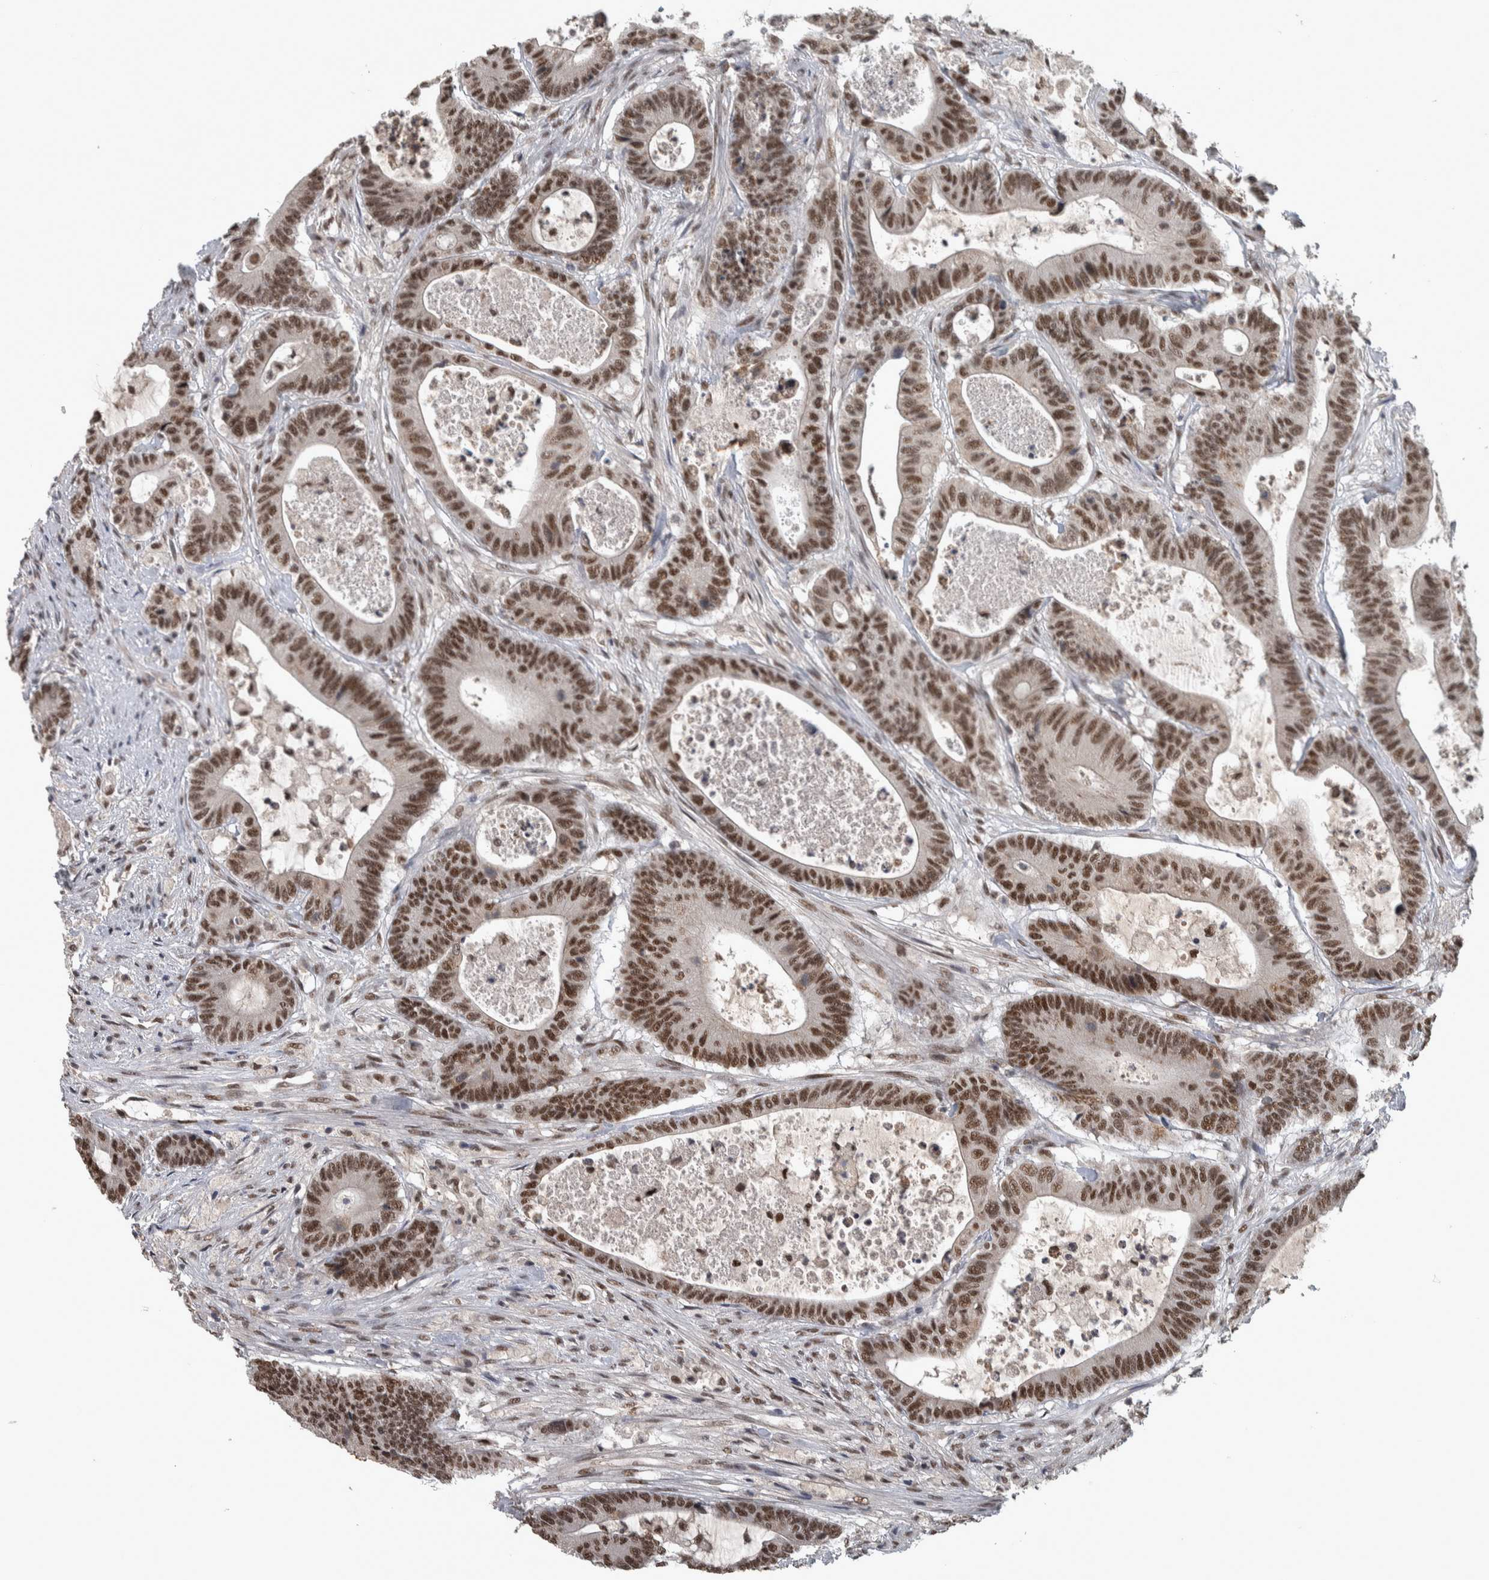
{"staining": {"intensity": "strong", "quantity": ">75%", "location": "nuclear"}, "tissue": "colorectal cancer", "cell_type": "Tumor cells", "image_type": "cancer", "snomed": [{"axis": "morphology", "description": "Adenocarcinoma, NOS"}, {"axis": "topography", "description": "Colon"}], "caption": "Adenocarcinoma (colorectal) was stained to show a protein in brown. There is high levels of strong nuclear expression in approximately >75% of tumor cells. Nuclei are stained in blue.", "gene": "DDX42", "patient": {"sex": "female", "age": 84}}